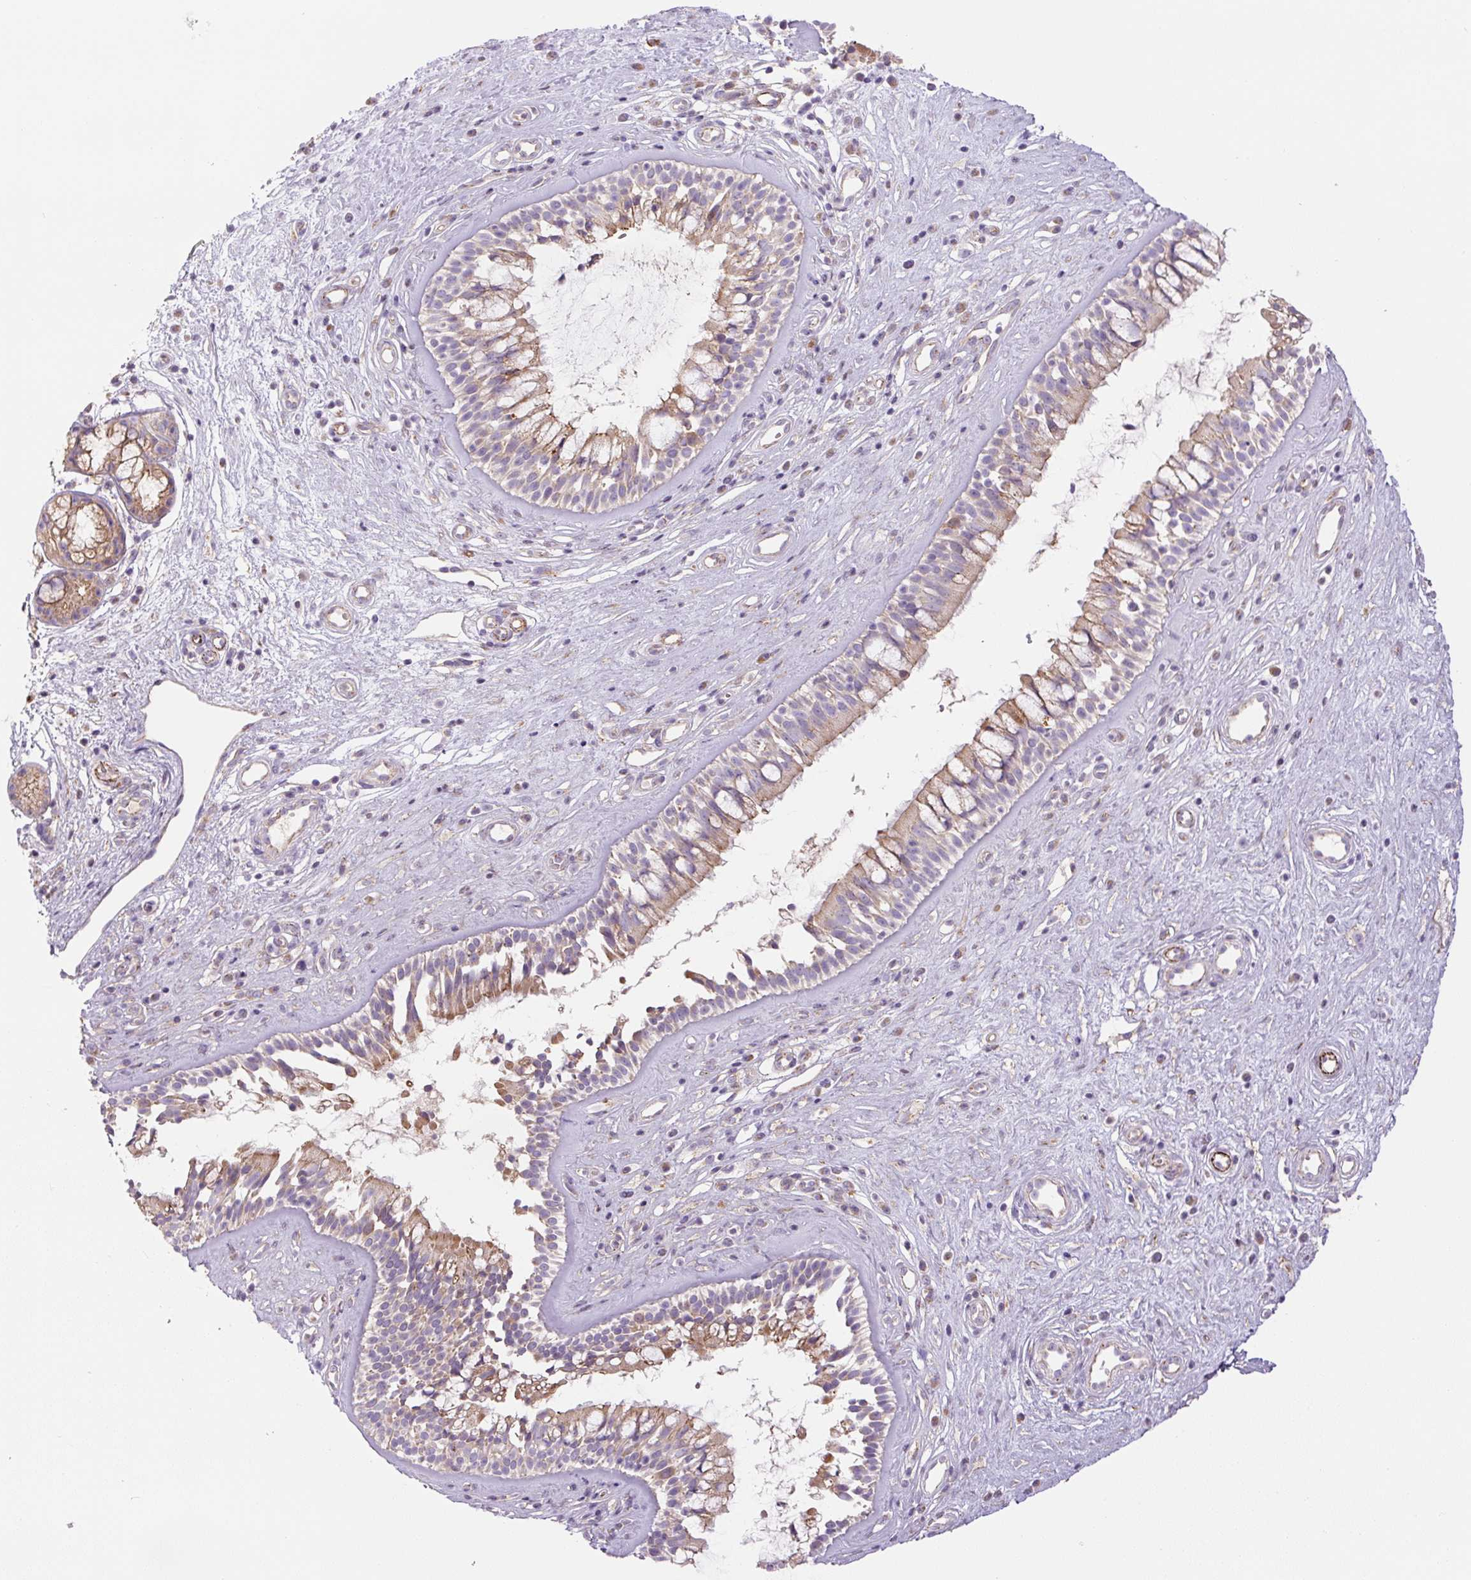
{"staining": {"intensity": "weak", "quantity": "25%-75%", "location": "cytoplasmic/membranous"}, "tissue": "nasopharynx", "cell_type": "Respiratory epithelial cells", "image_type": "normal", "snomed": [{"axis": "morphology", "description": "Normal tissue, NOS"}, {"axis": "topography", "description": "Nasopharynx"}], "caption": "Immunohistochemistry (IHC) staining of unremarkable nasopharynx, which shows low levels of weak cytoplasmic/membranous positivity in approximately 25%-75% of respiratory epithelial cells indicating weak cytoplasmic/membranous protein positivity. The staining was performed using DAB (brown) for protein detection and nuclei were counterstained in hematoxylin (blue).", "gene": "CCNI2", "patient": {"sex": "male", "age": 32}}